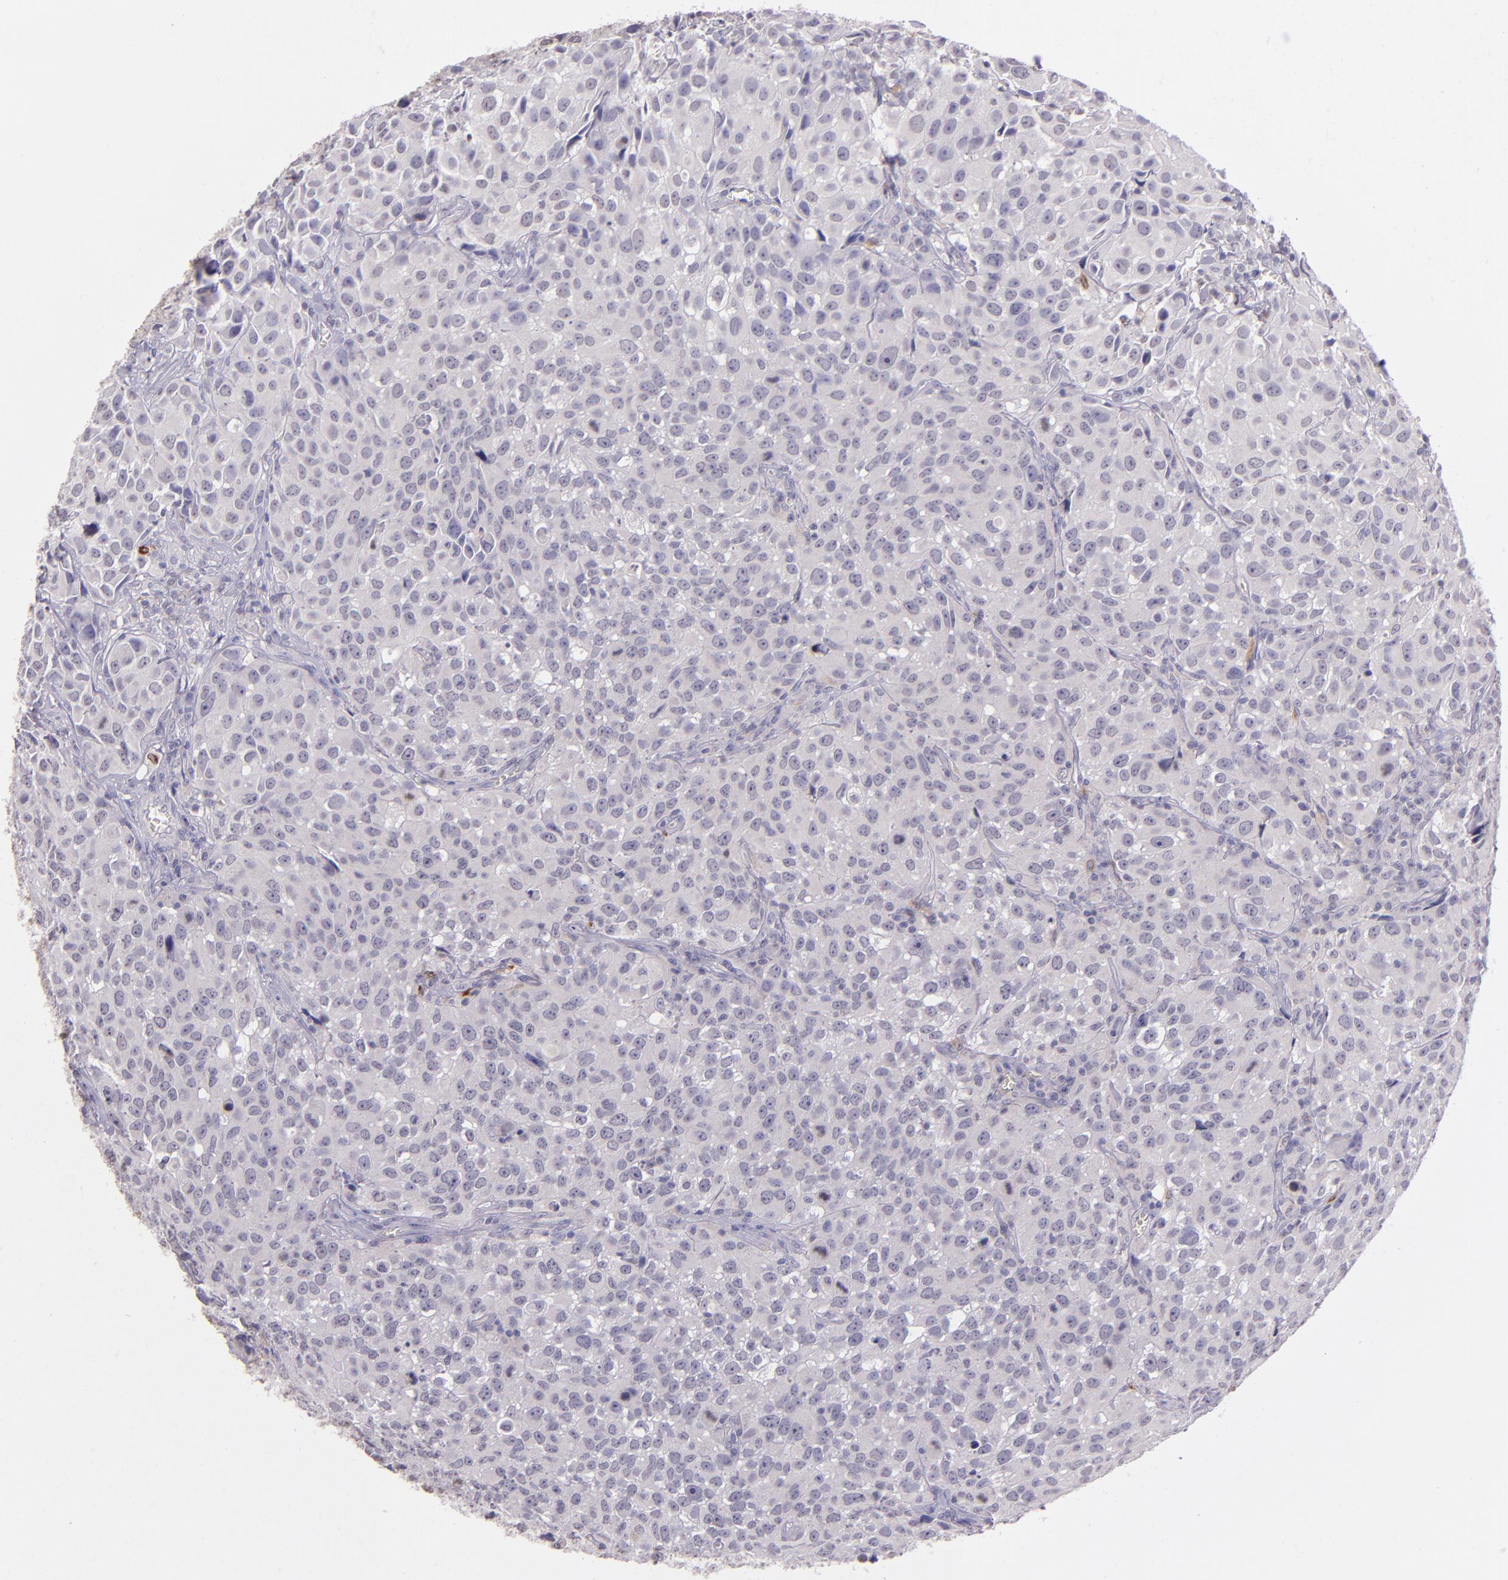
{"staining": {"intensity": "negative", "quantity": "none", "location": "none"}, "tissue": "urothelial cancer", "cell_type": "Tumor cells", "image_type": "cancer", "snomed": [{"axis": "morphology", "description": "Urothelial carcinoma, High grade"}, {"axis": "topography", "description": "Urinary bladder"}], "caption": "The photomicrograph displays no significant positivity in tumor cells of urothelial cancer. (DAB (3,3'-diaminobenzidine) immunohistochemistry (IHC), high magnification).", "gene": "RTN1", "patient": {"sex": "female", "age": 75}}